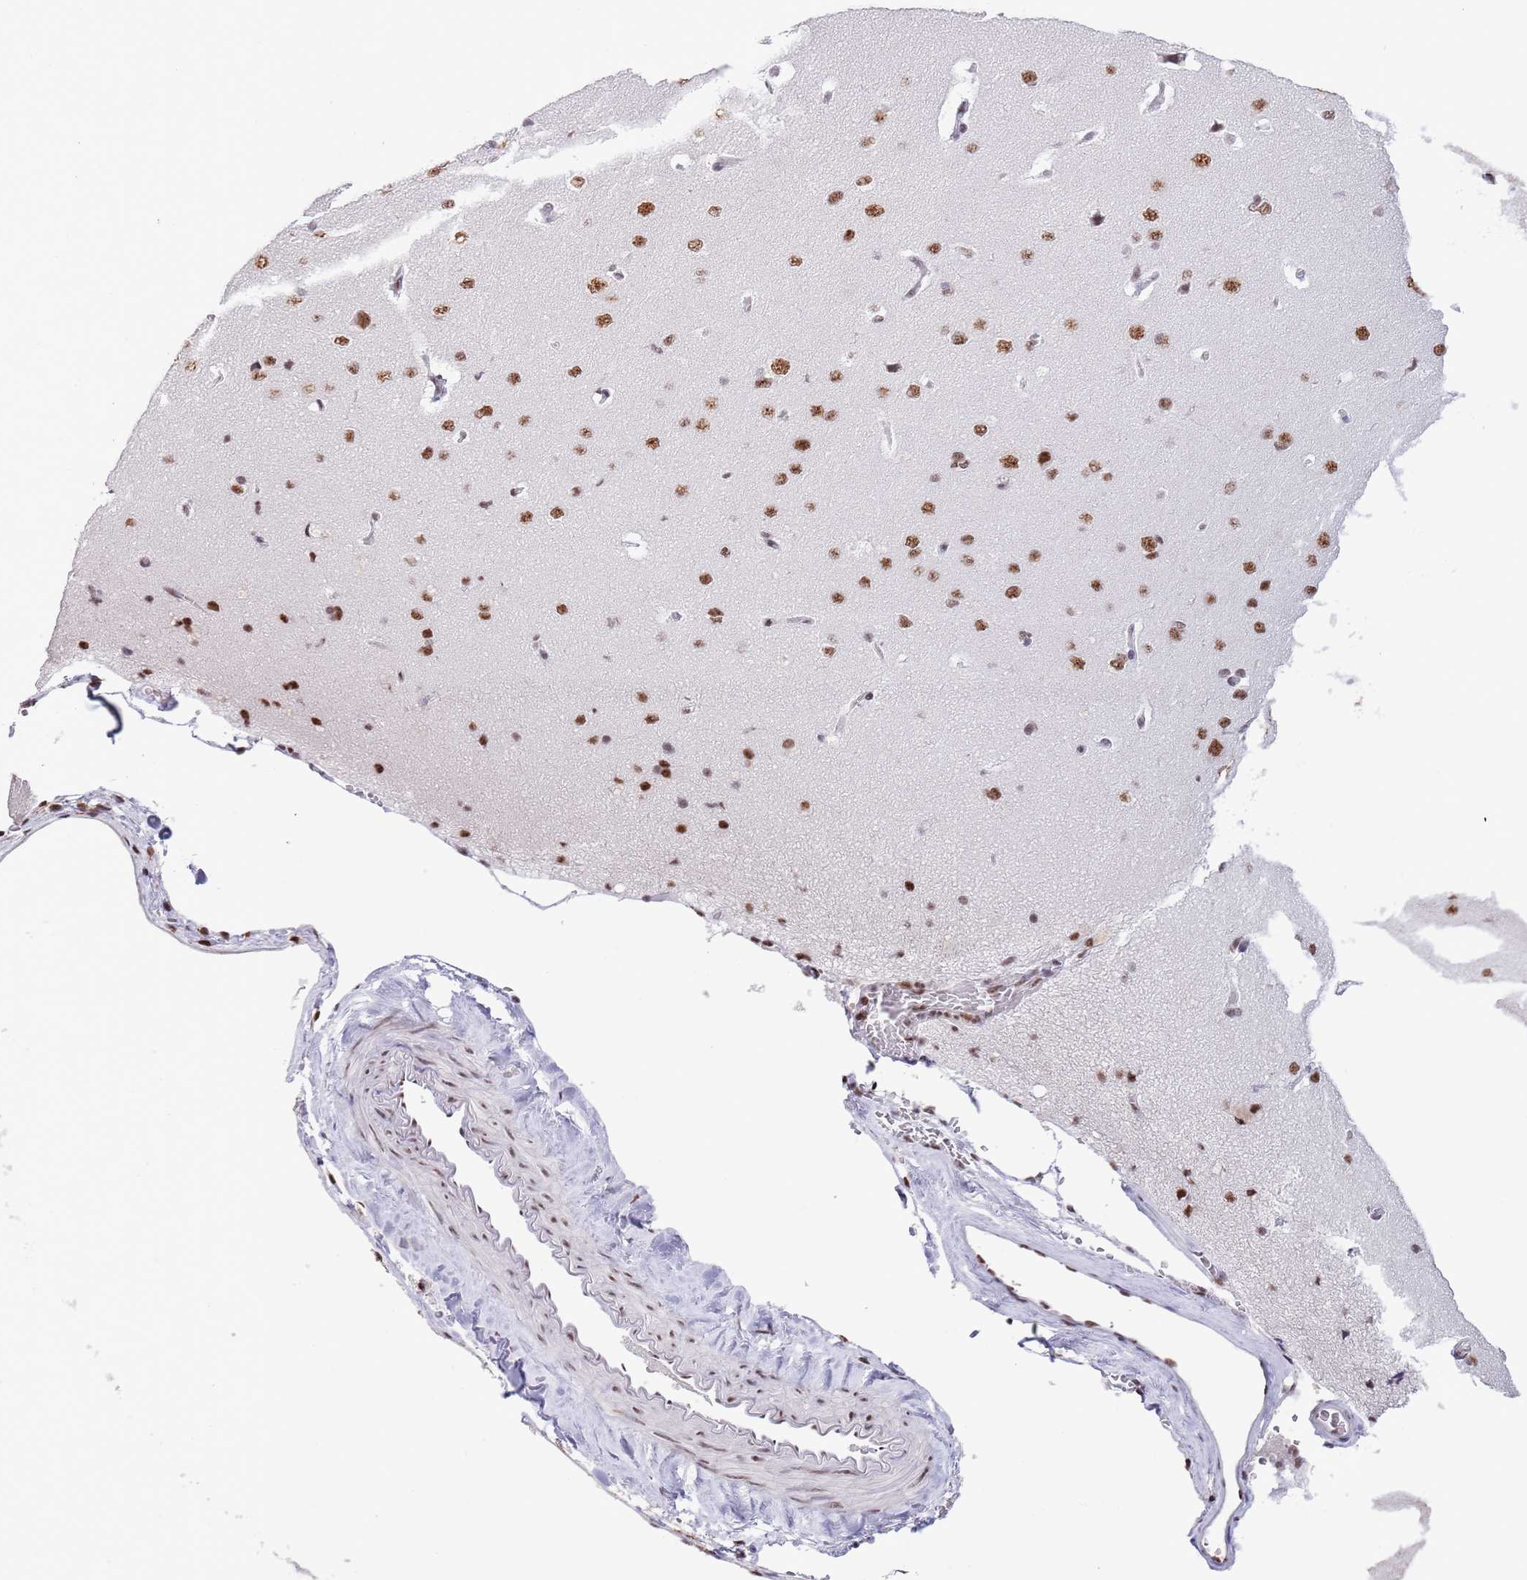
{"staining": {"intensity": "moderate", "quantity": "25%-75%", "location": "nuclear"}, "tissue": "cerebral cortex", "cell_type": "Endothelial cells", "image_type": "normal", "snomed": [{"axis": "morphology", "description": "Normal tissue, NOS"}, {"axis": "topography", "description": "Cerebral cortex"}], "caption": "This micrograph shows IHC staining of unremarkable human cerebral cortex, with medium moderate nuclear staining in about 25%-75% of endothelial cells.", "gene": "SF3A2", "patient": {"sex": "male", "age": 62}}